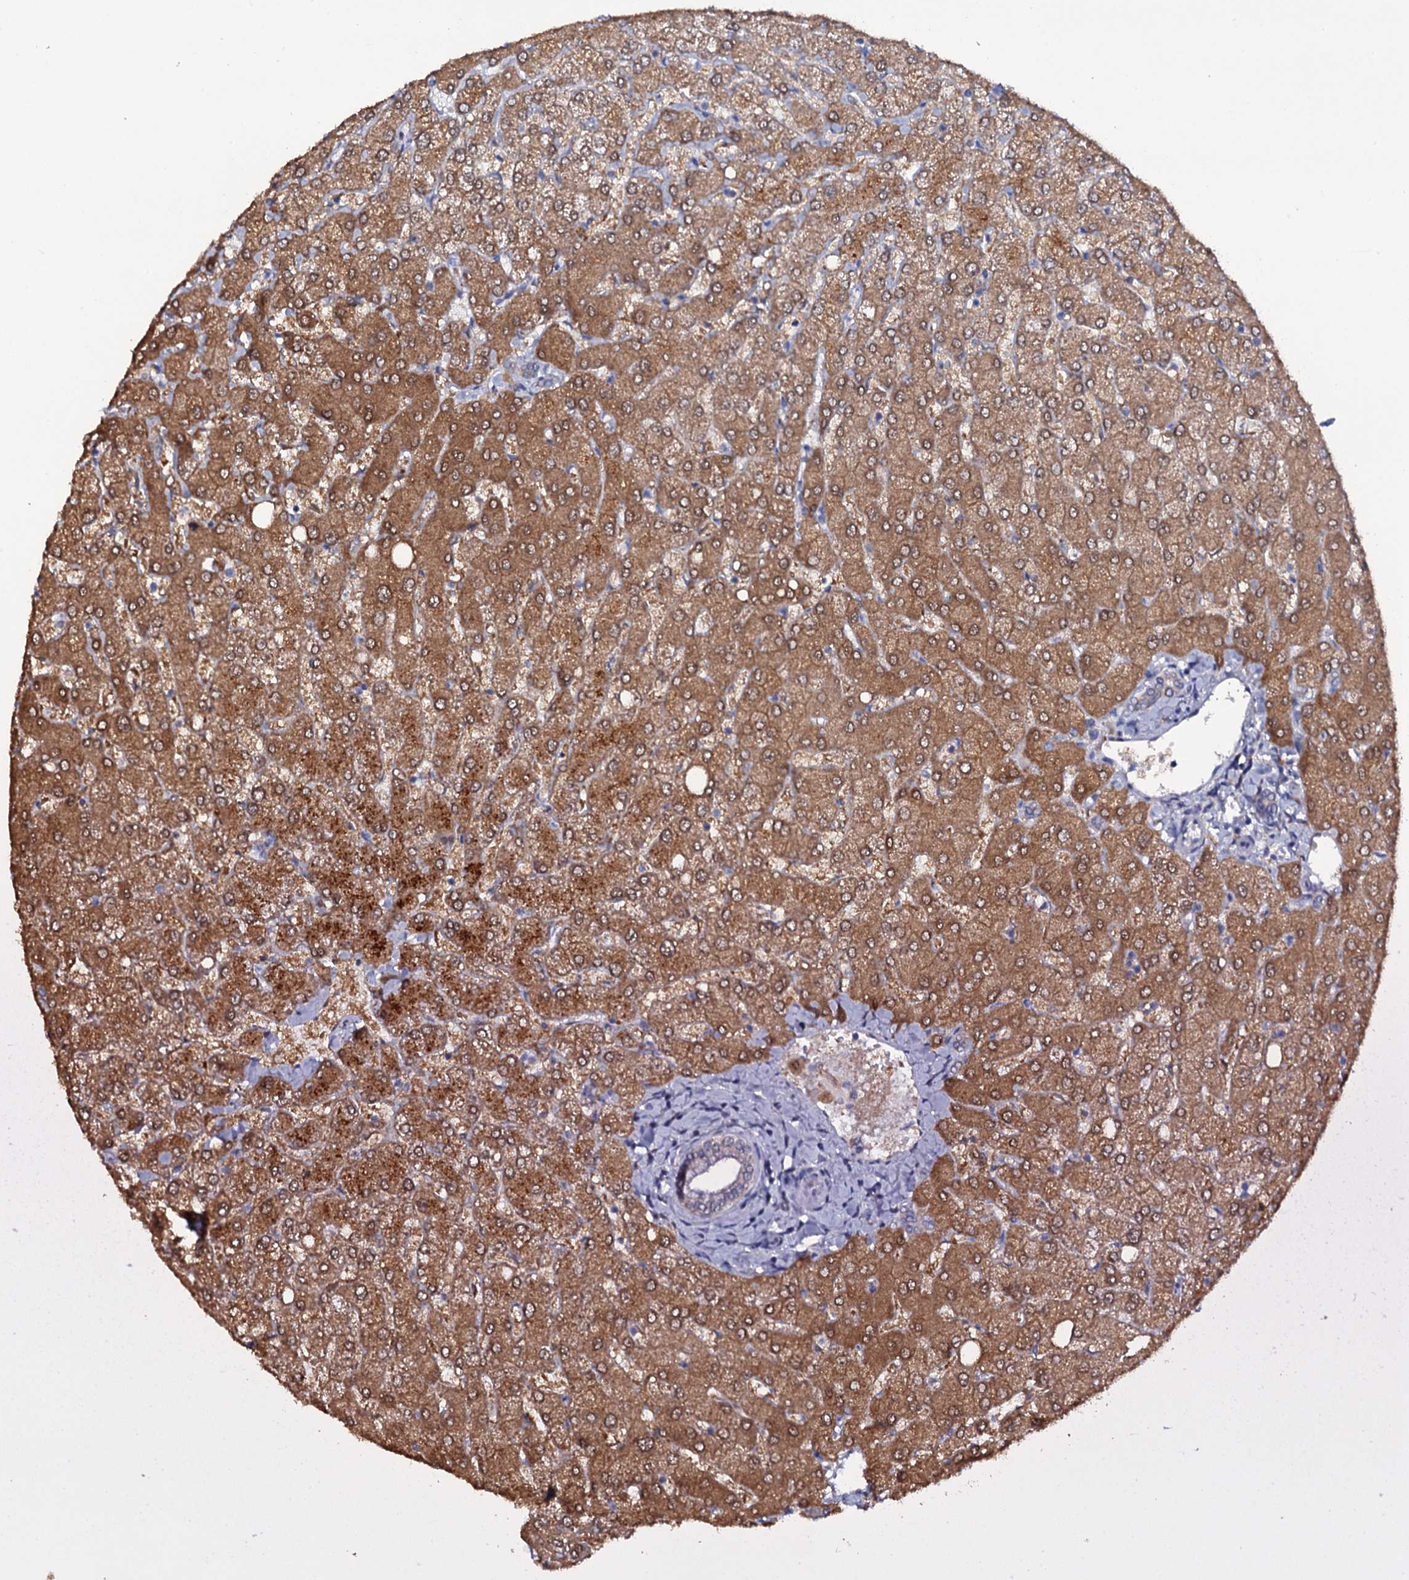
{"staining": {"intensity": "weak", "quantity": "<25%", "location": "cytoplasmic/membranous"}, "tissue": "liver", "cell_type": "Cholangiocytes", "image_type": "normal", "snomed": [{"axis": "morphology", "description": "Normal tissue, NOS"}, {"axis": "topography", "description": "Liver"}], "caption": "The histopathology image reveals no staining of cholangiocytes in normal liver. The staining is performed using DAB brown chromogen with nuclei counter-stained in using hematoxylin.", "gene": "CRYL1", "patient": {"sex": "female", "age": 54}}